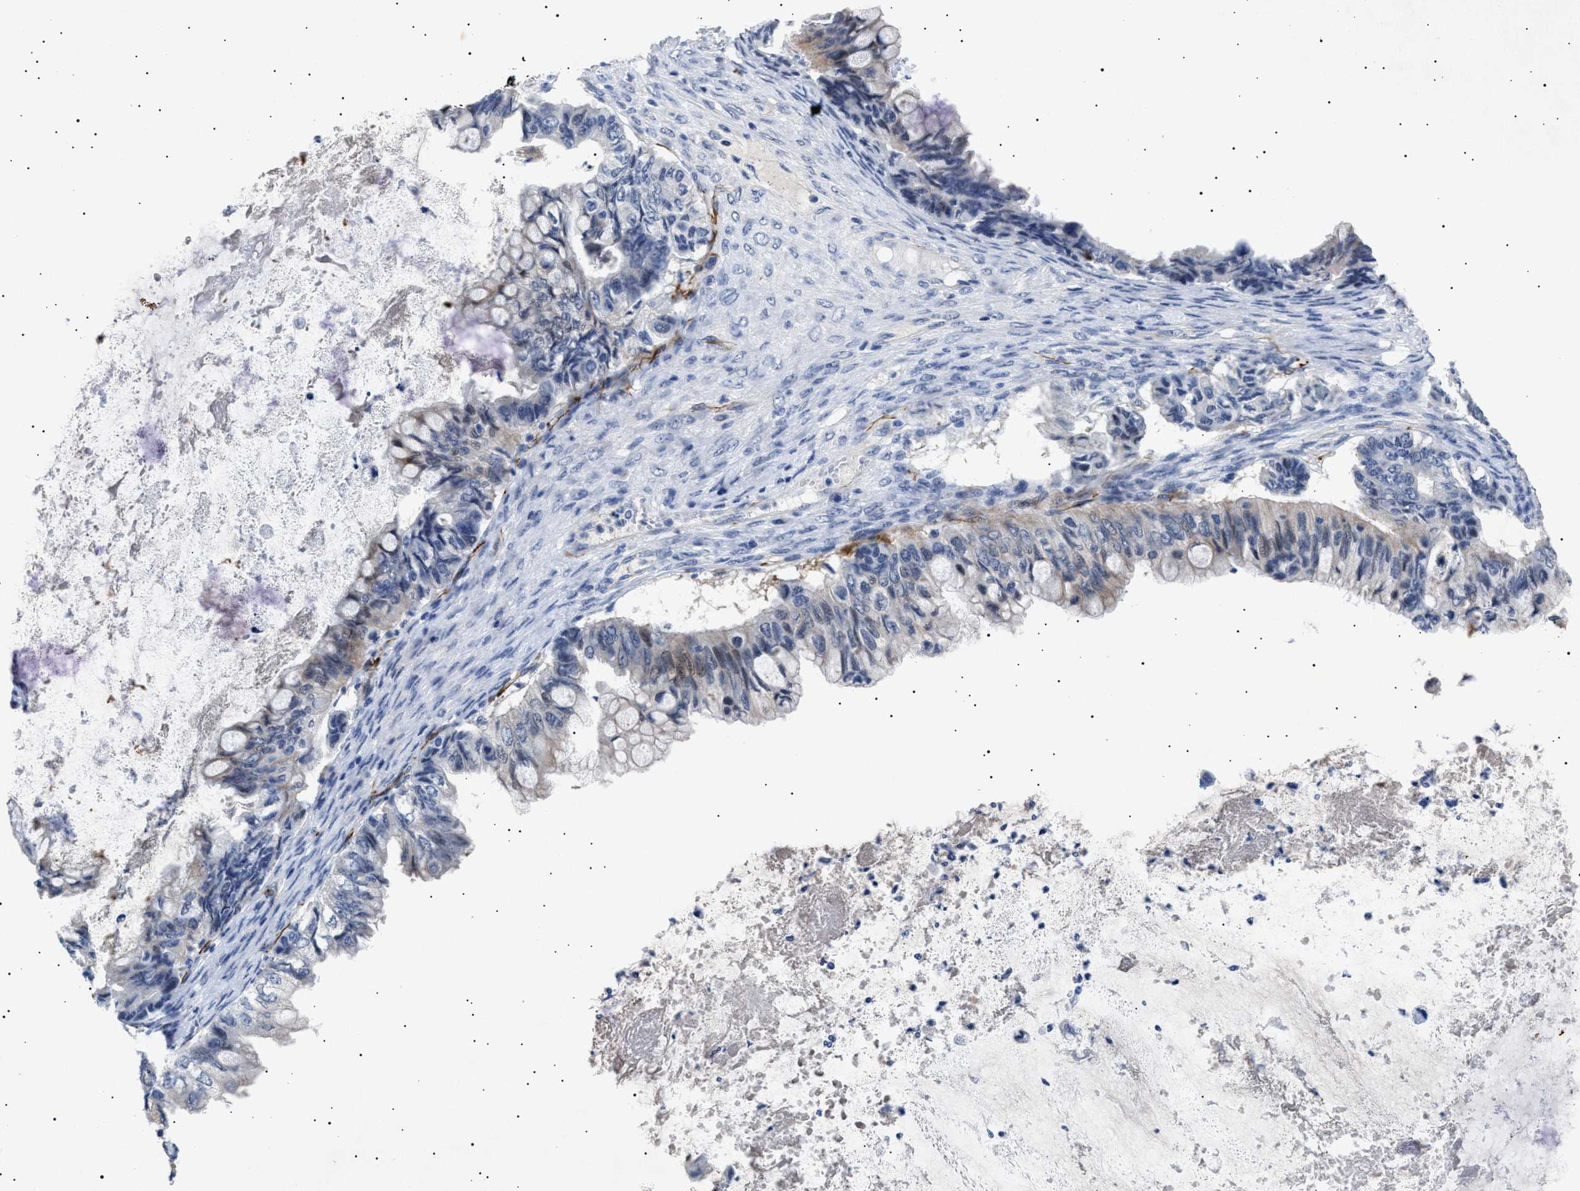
{"staining": {"intensity": "negative", "quantity": "none", "location": "none"}, "tissue": "ovarian cancer", "cell_type": "Tumor cells", "image_type": "cancer", "snomed": [{"axis": "morphology", "description": "Cystadenocarcinoma, mucinous, NOS"}, {"axis": "topography", "description": "Ovary"}], "caption": "This is a histopathology image of immunohistochemistry staining of mucinous cystadenocarcinoma (ovarian), which shows no expression in tumor cells. (DAB (3,3'-diaminobenzidine) IHC visualized using brightfield microscopy, high magnification).", "gene": "OLFML2A", "patient": {"sex": "female", "age": 80}}